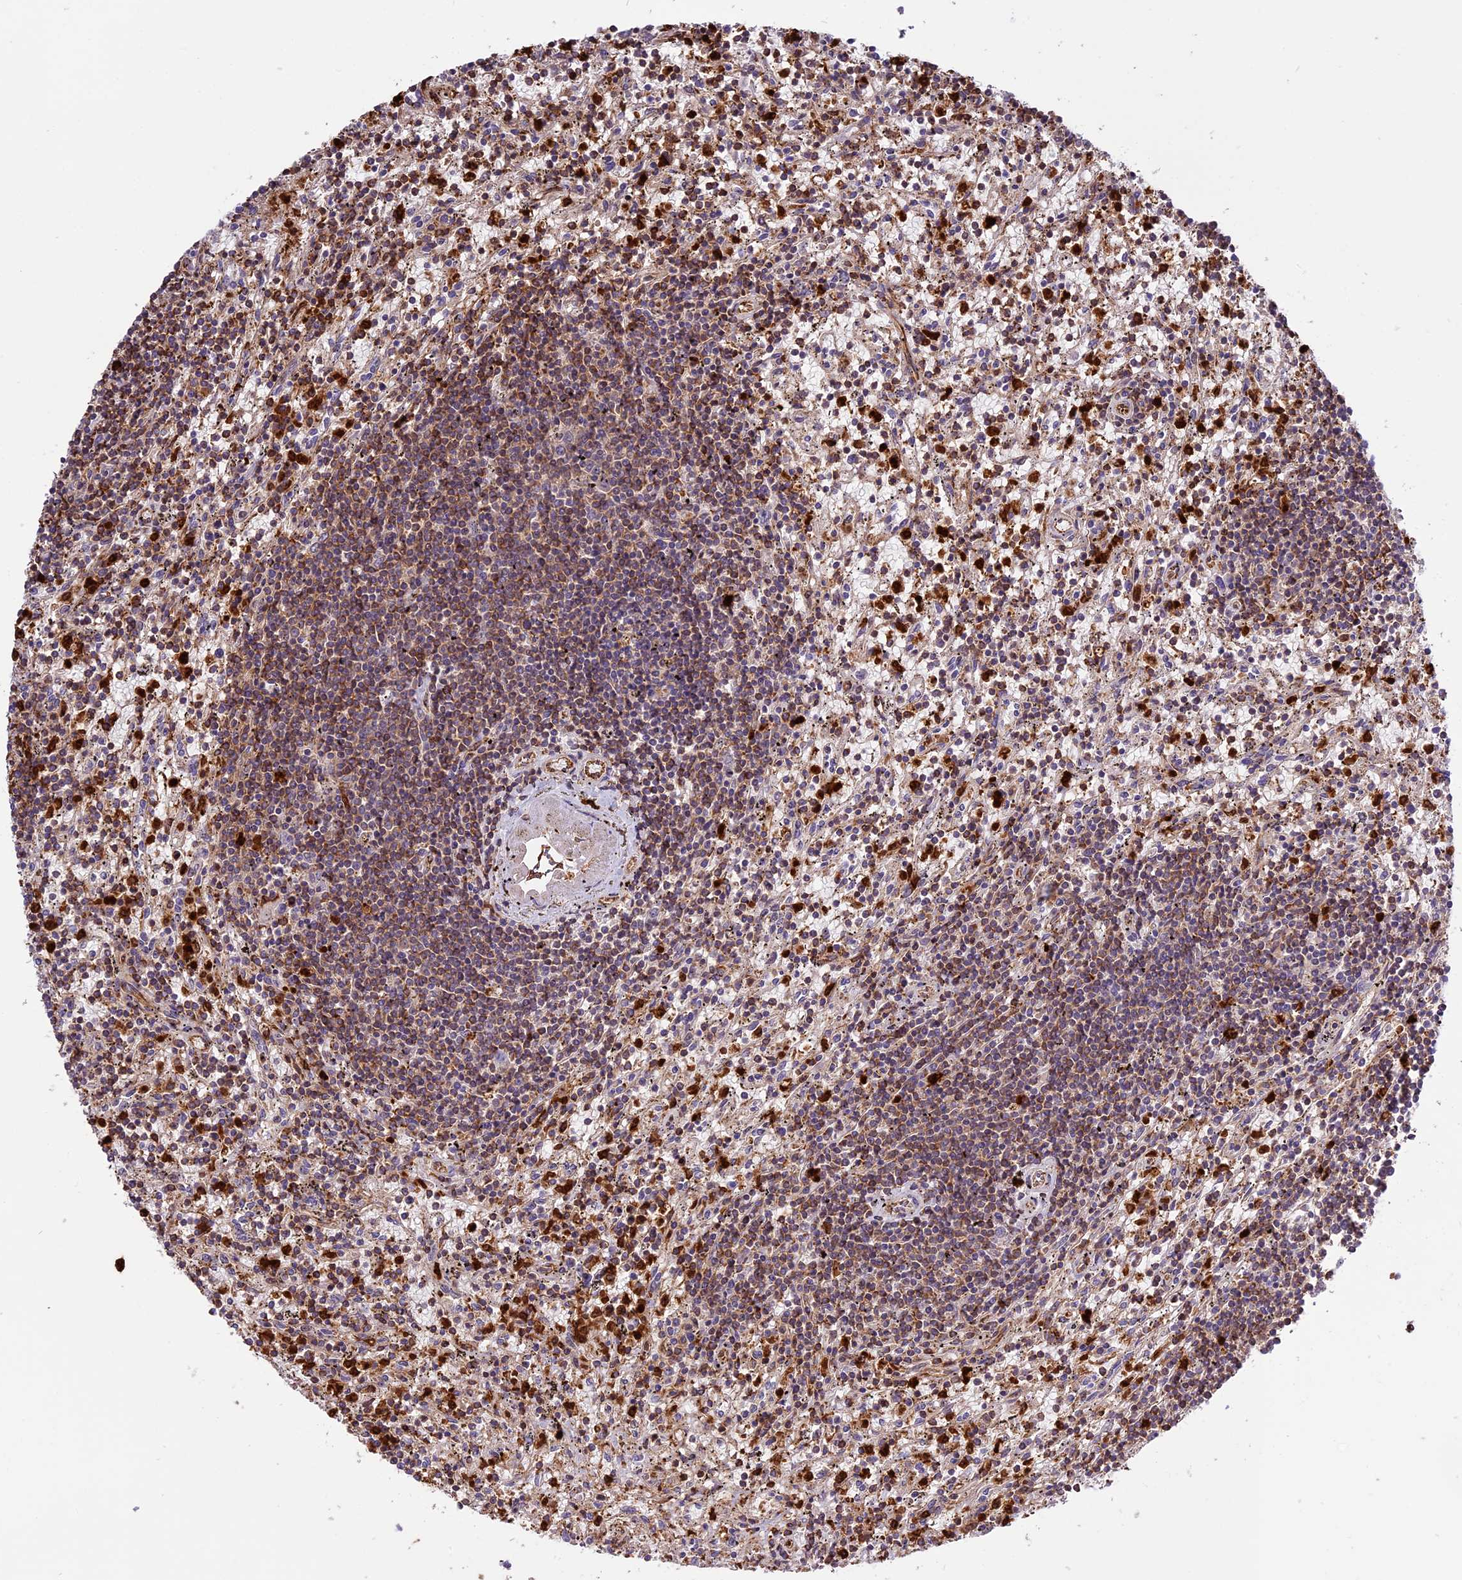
{"staining": {"intensity": "weak", "quantity": "25%-75%", "location": "cytoplasmic/membranous"}, "tissue": "lymphoma", "cell_type": "Tumor cells", "image_type": "cancer", "snomed": [{"axis": "morphology", "description": "Malignant lymphoma, non-Hodgkin's type, Low grade"}, {"axis": "topography", "description": "Spleen"}], "caption": "Immunohistochemical staining of low-grade malignant lymphoma, non-Hodgkin's type exhibits low levels of weak cytoplasmic/membranous protein positivity in approximately 25%-75% of tumor cells.", "gene": "CD99L2", "patient": {"sex": "male", "age": 76}}